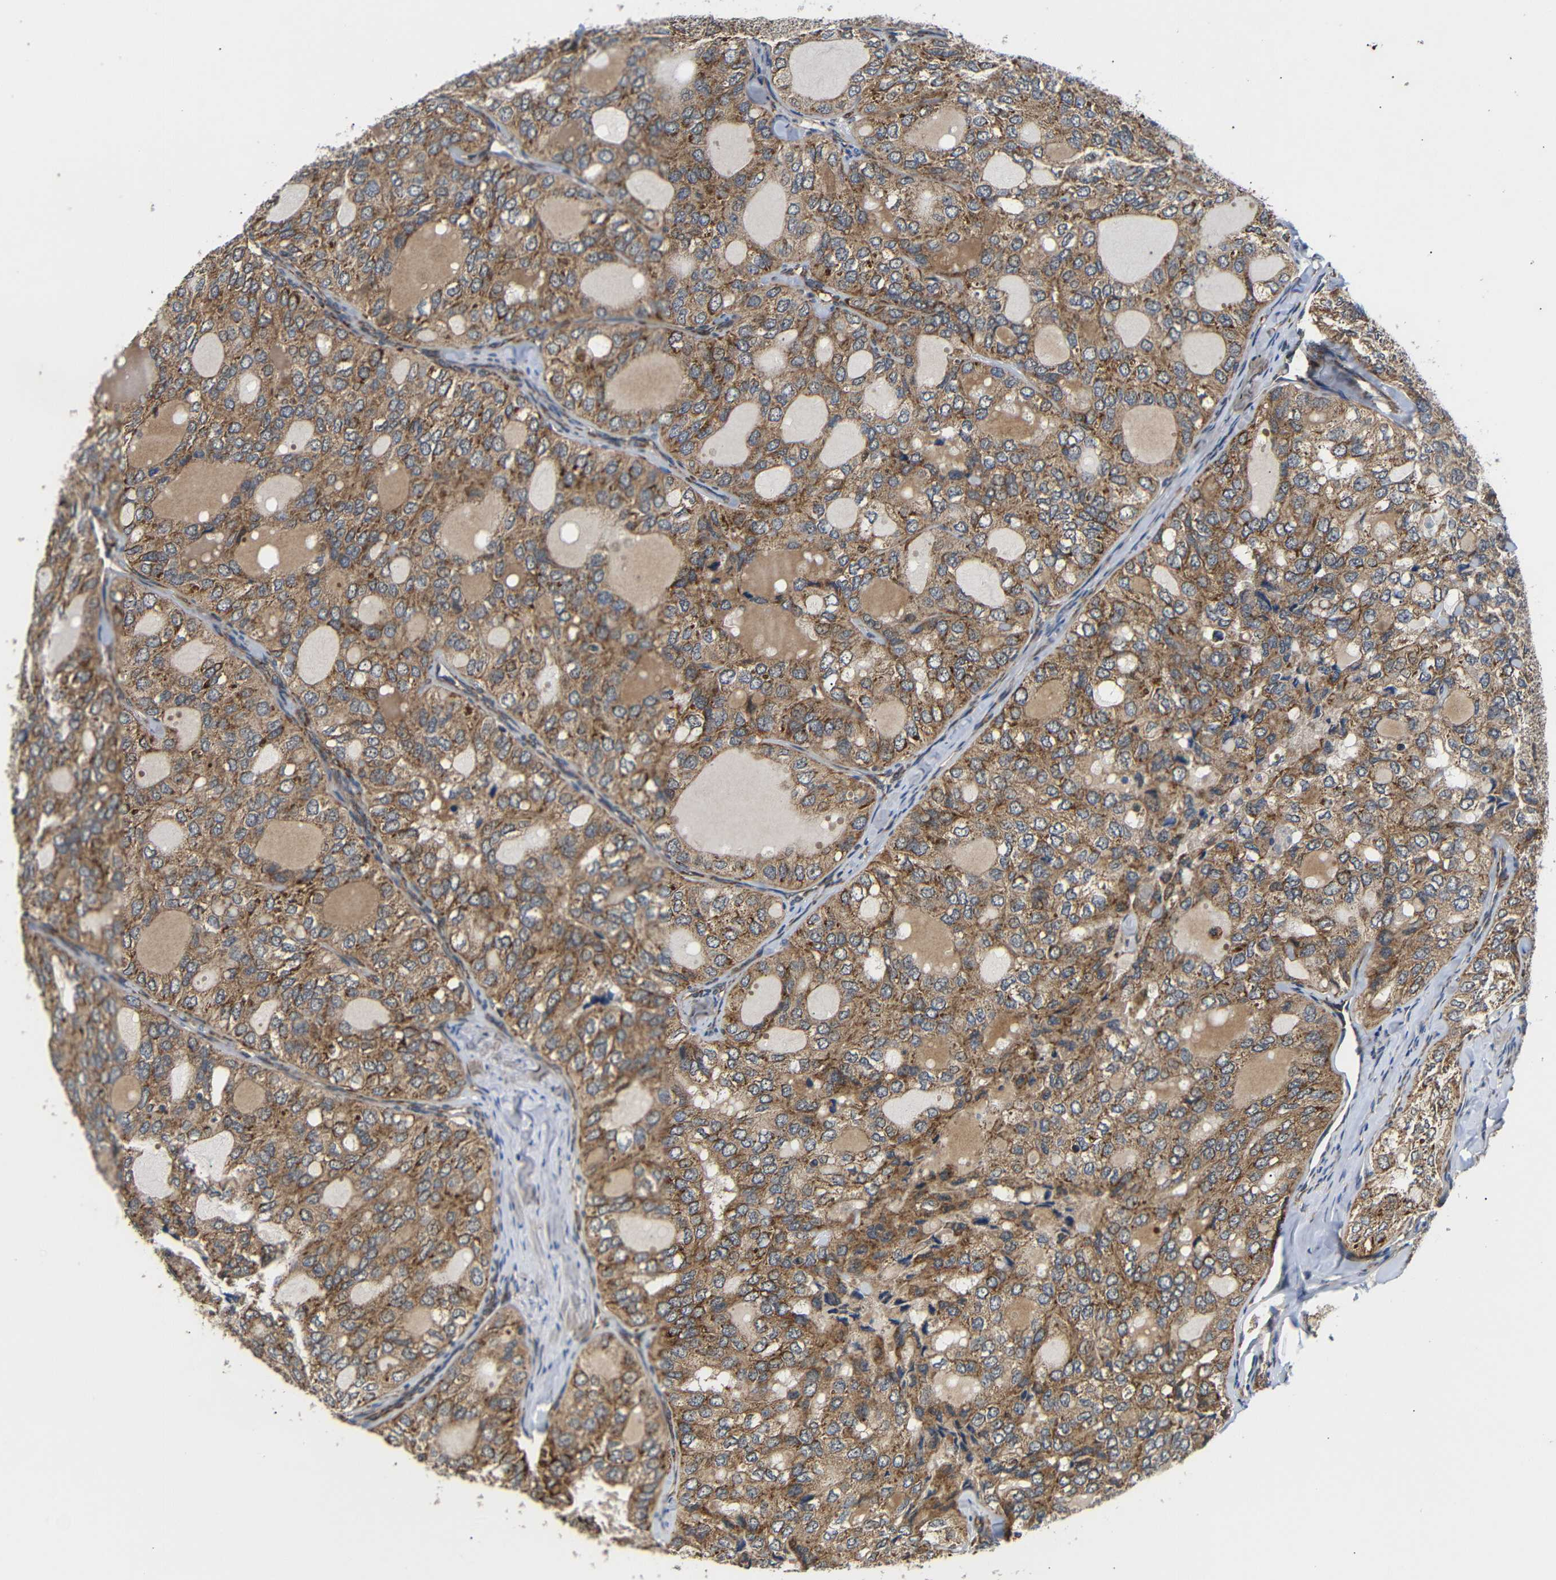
{"staining": {"intensity": "moderate", "quantity": ">75%", "location": "cytoplasmic/membranous"}, "tissue": "thyroid cancer", "cell_type": "Tumor cells", "image_type": "cancer", "snomed": [{"axis": "morphology", "description": "Follicular adenoma carcinoma, NOS"}, {"axis": "topography", "description": "Thyroid gland"}], "caption": "Tumor cells reveal medium levels of moderate cytoplasmic/membranous staining in approximately >75% of cells in human follicular adenoma carcinoma (thyroid).", "gene": "KANK4", "patient": {"sex": "male", "age": 75}}